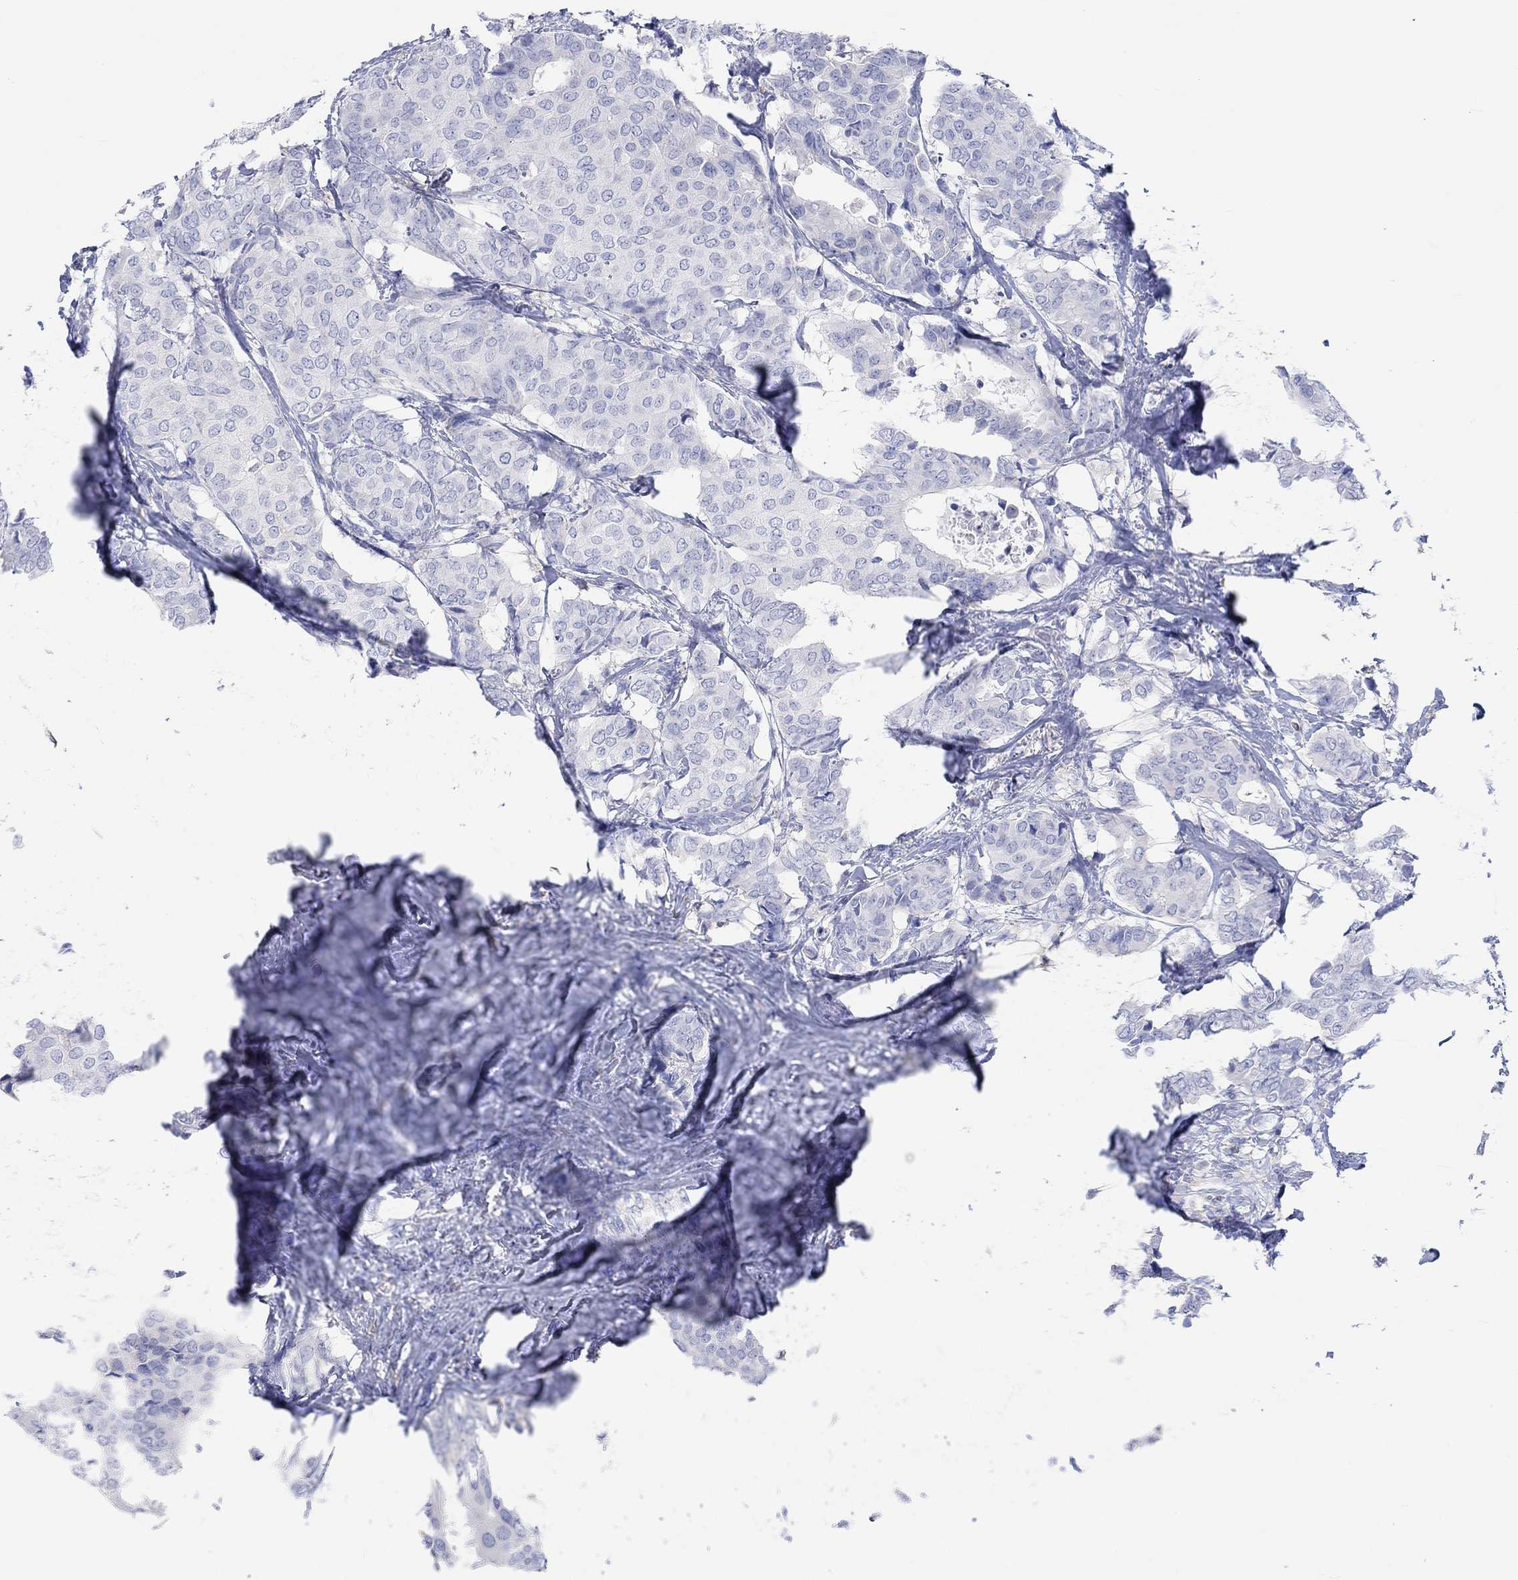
{"staining": {"intensity": "negative", "quantity": "none", "location": "none"}, "tissue": "breast cancer", "cell_type": "Tumor cells", "image_type": "cancer", "snomed": [{"axis": "morphology", "description": "Duct carcinoma"}, {"axis": "topography", "description": "Breast"}], "caption": "Immunohistochemical staining of human breast cancer demonstrates no significant staining in tumor cells.", "gene": "GCM1", "patient": {"sex": "female", "age": 75}}